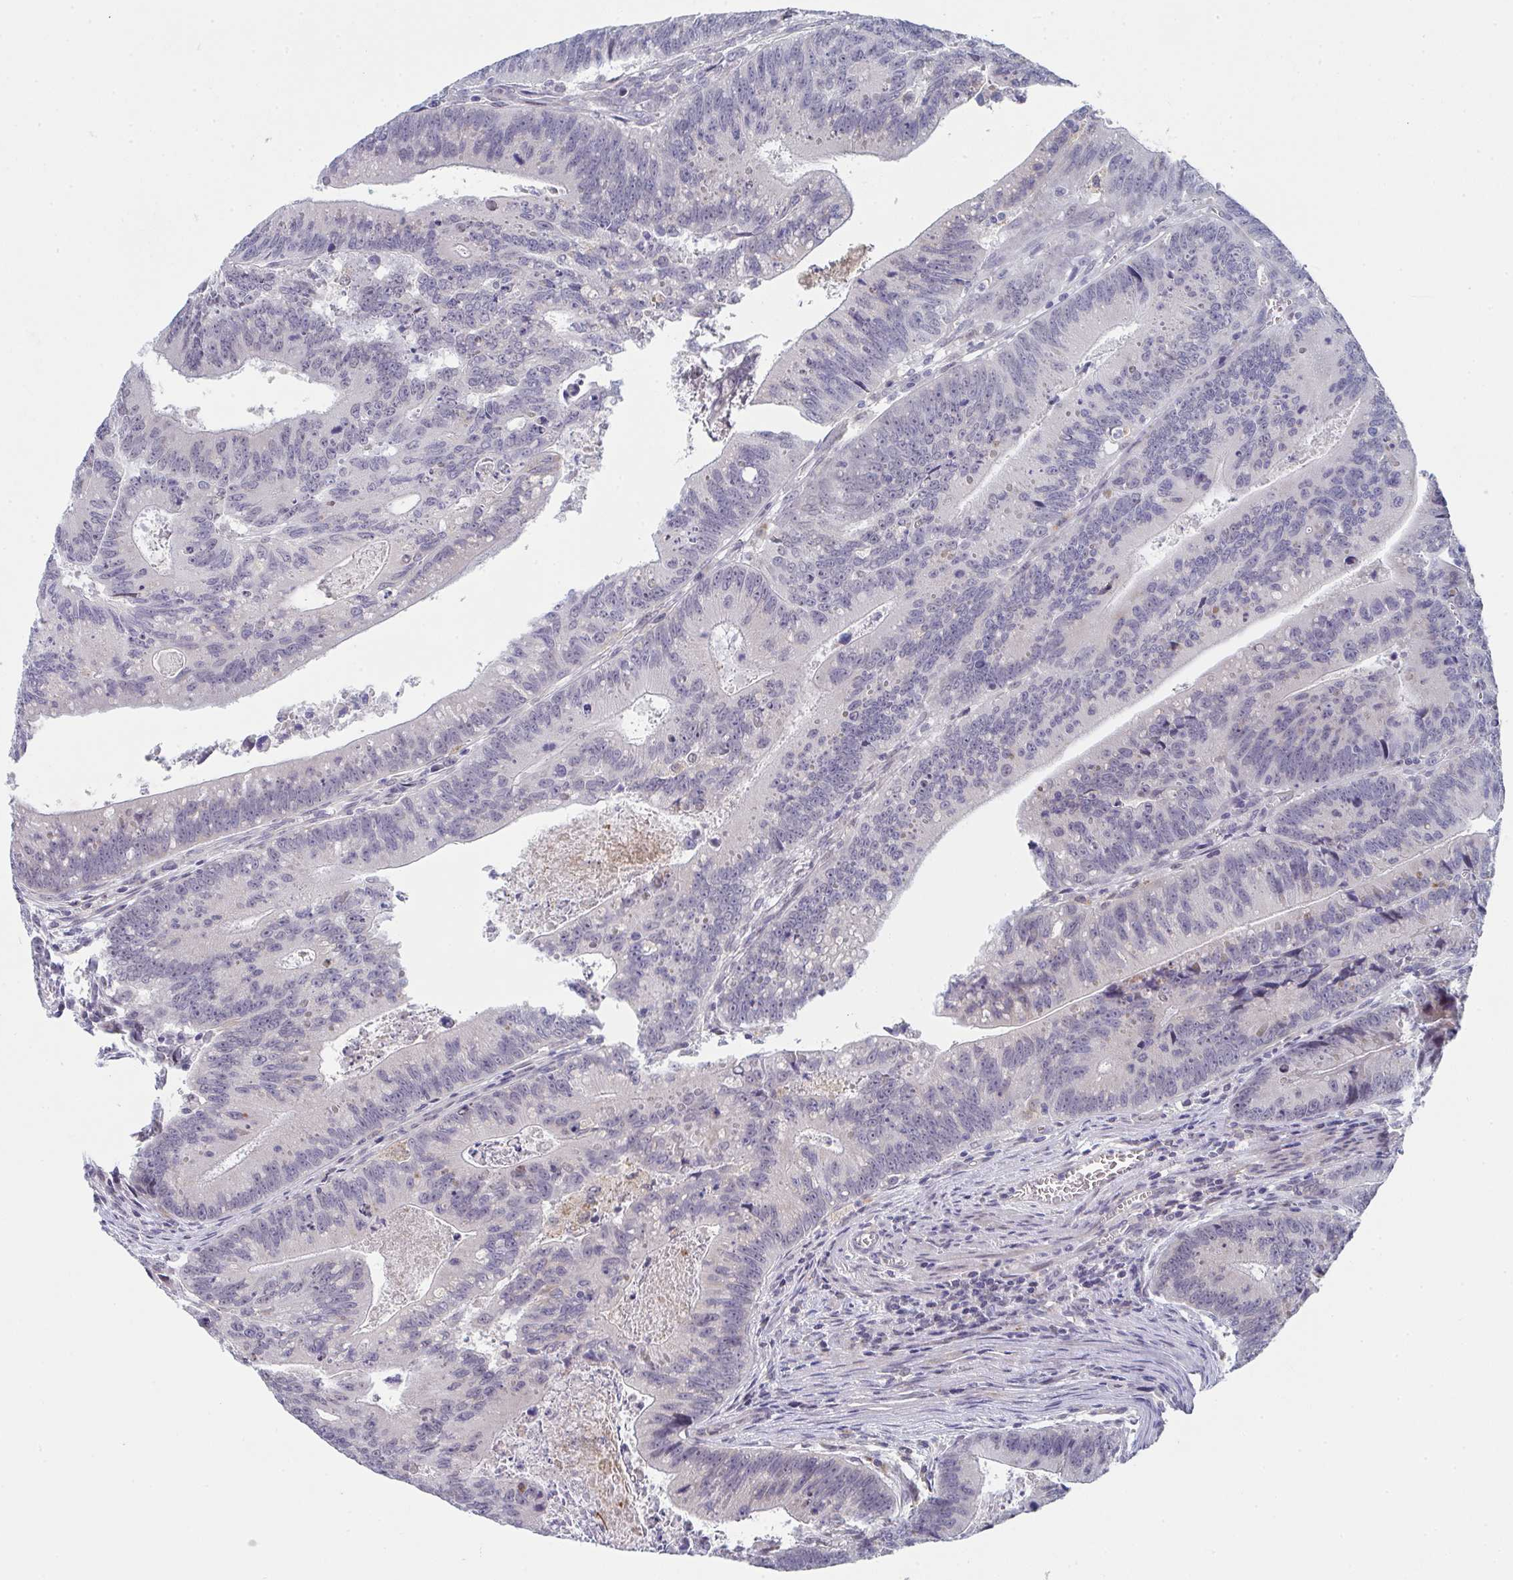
{"staining": {"intensity": "negative", "quantity": "none", "location": "none"}, "tissue": "colorectal cancer", "cell_type": "Tumor cells", "image_type": "cancer", "snomed": [{"axis": "morphology", "description": "Adenocarcinoma, NOS"}, {"axis": "topography", "description": "Rectum"}], "caption": "Colorectal cancer was stained to show a protein in brown. There is no significant positivity in tumor cells.", "gene": "VWDE", "patient": {"sex": "female", "age": 81}}